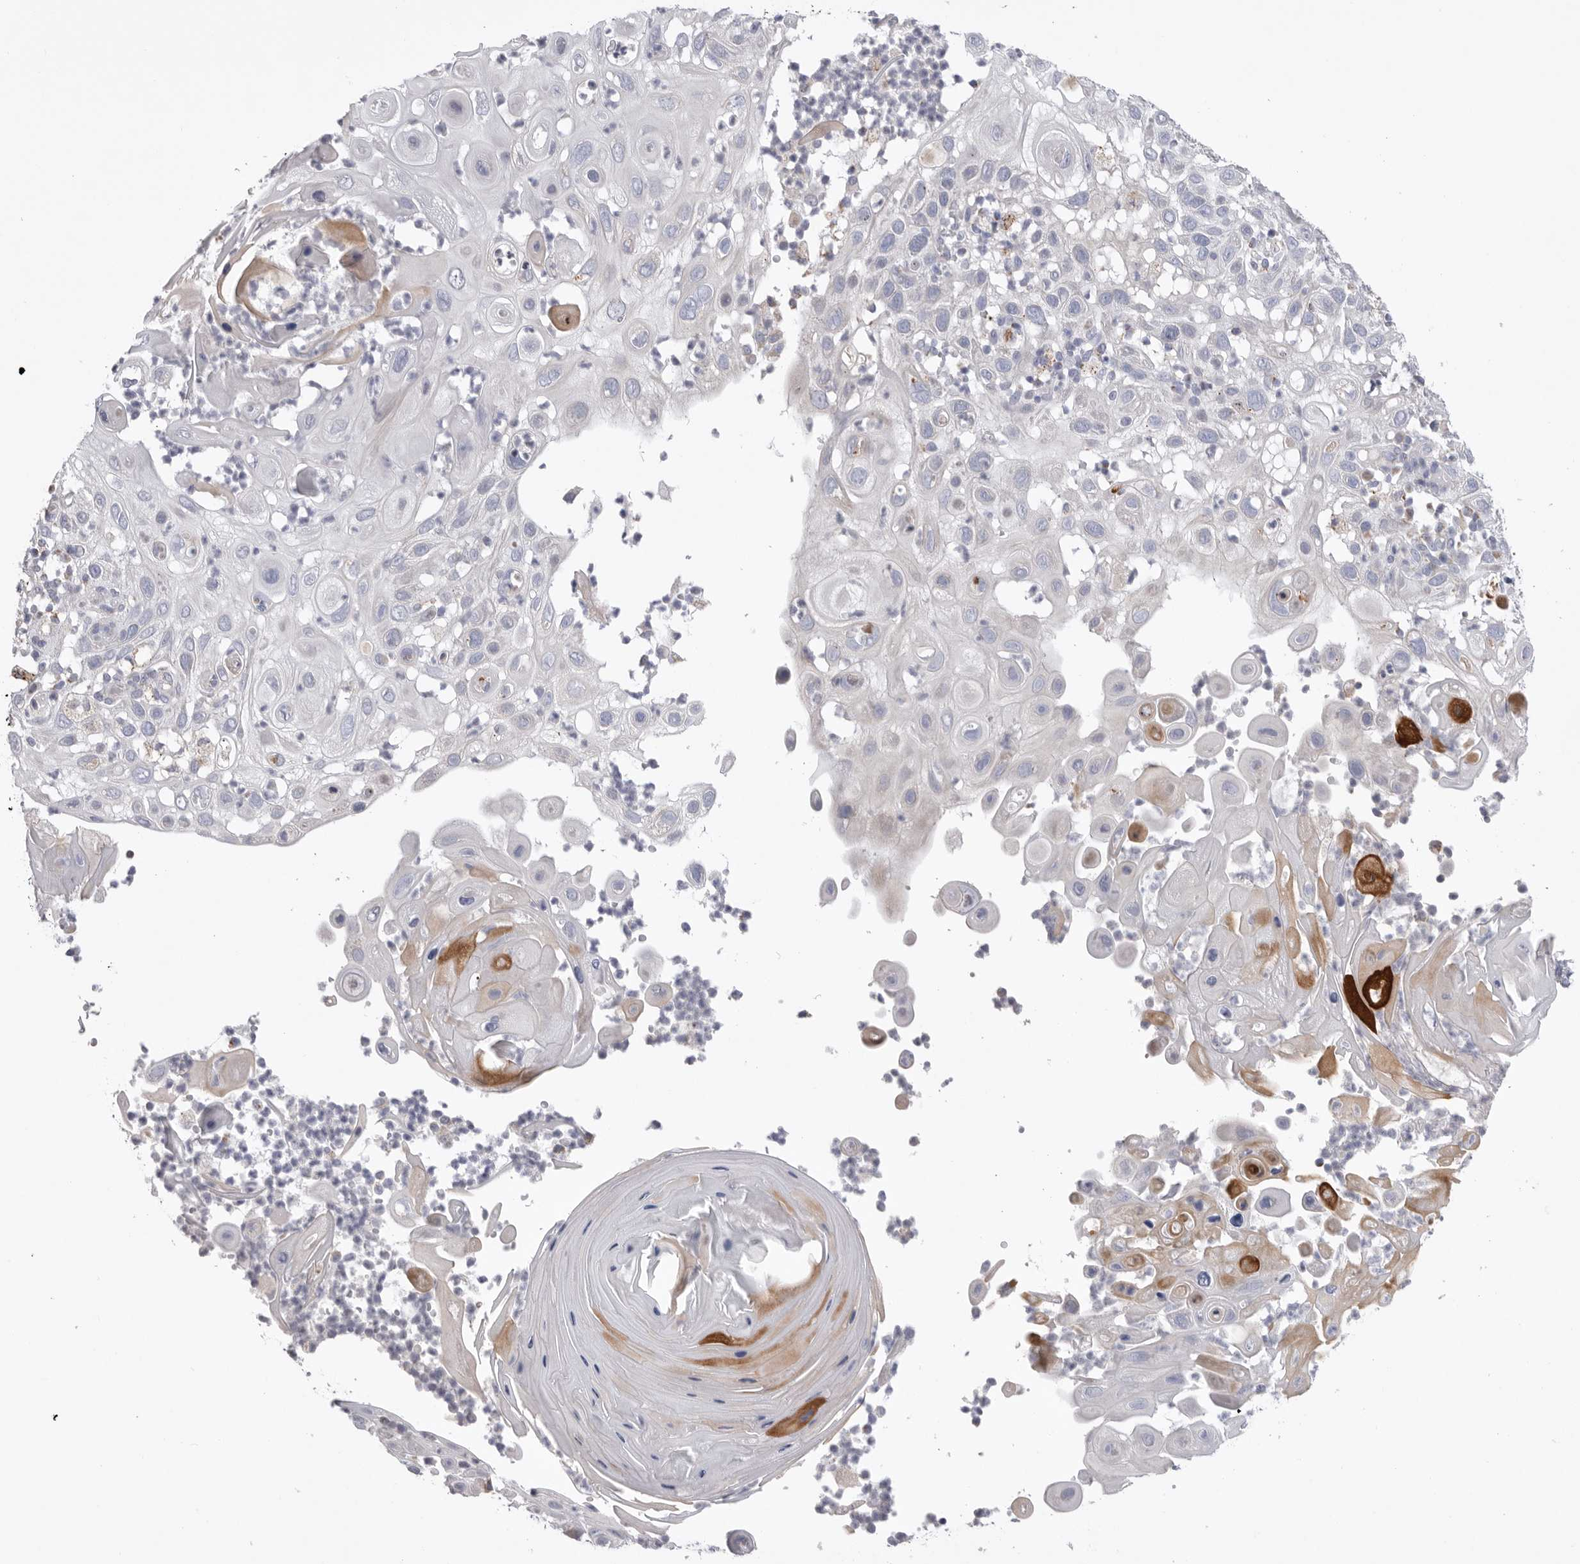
{"staining": {"intensity": "negative", "quantity": "none", "location": "none"}, "tissue": "skin cancer", "cell_type": "Tumor cells", "image_type": "cancer", "snomed": [{"axis": "morphology", "description": "Normal tissue, NOS"}, {"axis": "morphology", "description": "Squamous cell carcinoma, NOS"}, {"axis": "topography", "description": "Skin"}], "caption": "Skin cancer was stained to show a protein in brown. There is no significant expression in tumor cells.", "gene": "VDAC3", "patient": {"sex": "female", "age": 96}}